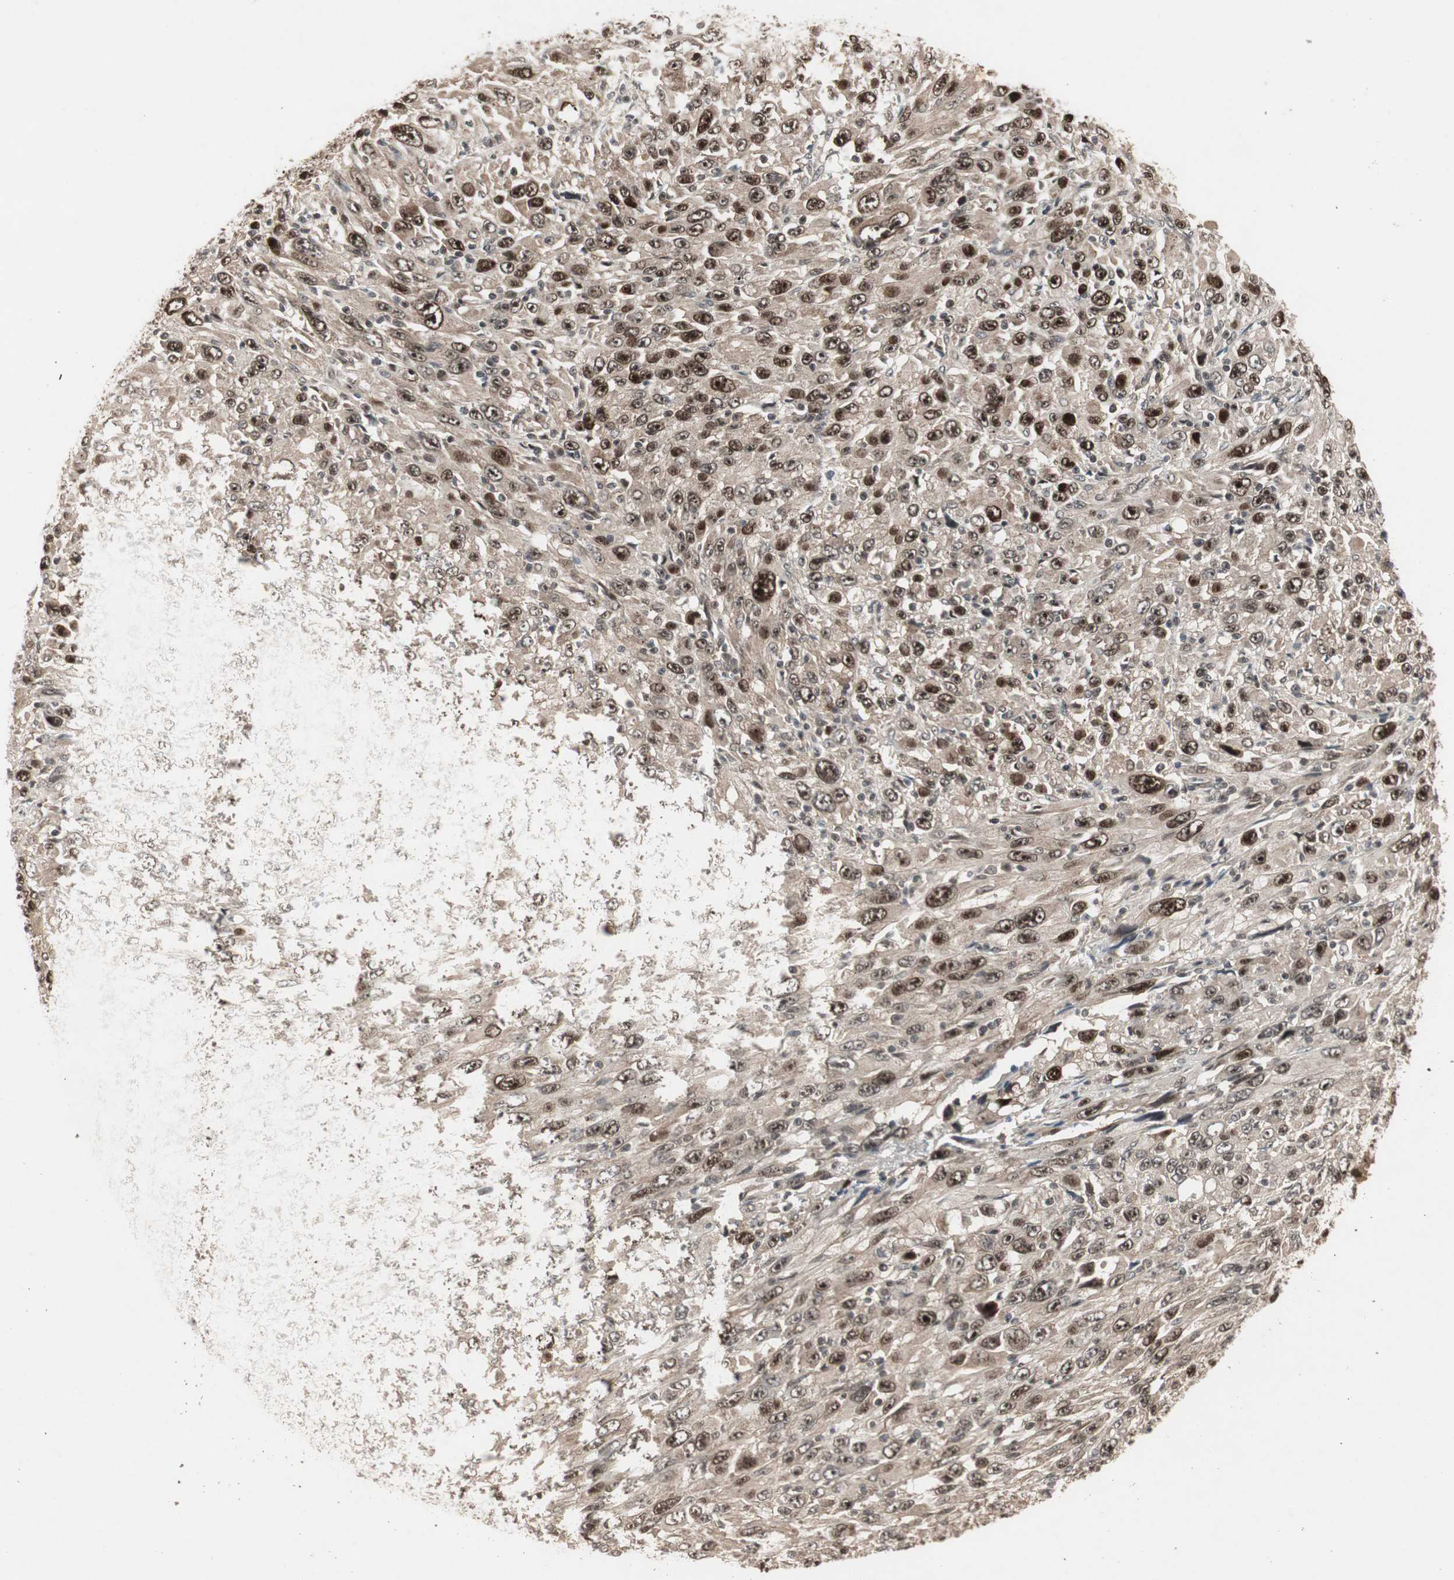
{"staining": {"intensity": "strong", "quantity": ">75%", "location": "nuclear"}, "tissue": "melanoma", "cell_type": "Tumor cells", "image_type": "cancer", "snomed": [{"axis": "morphology", "description": "Malignant melanoma, Metastatic site"}, {"axis": "topography", "description": "Skin"}], "caption": "The photomicrograph displays staining of malignant melanoma (metastatic site), revealing strong nuclear protein expression (brown color) within tumor cells. (Stains: DAB in brown, nuclei in blue, Microscopy: brightfield microscopy at high magnification).", "gene": "CSNK2B", "patient": {"sex": "female", "age": 56}}